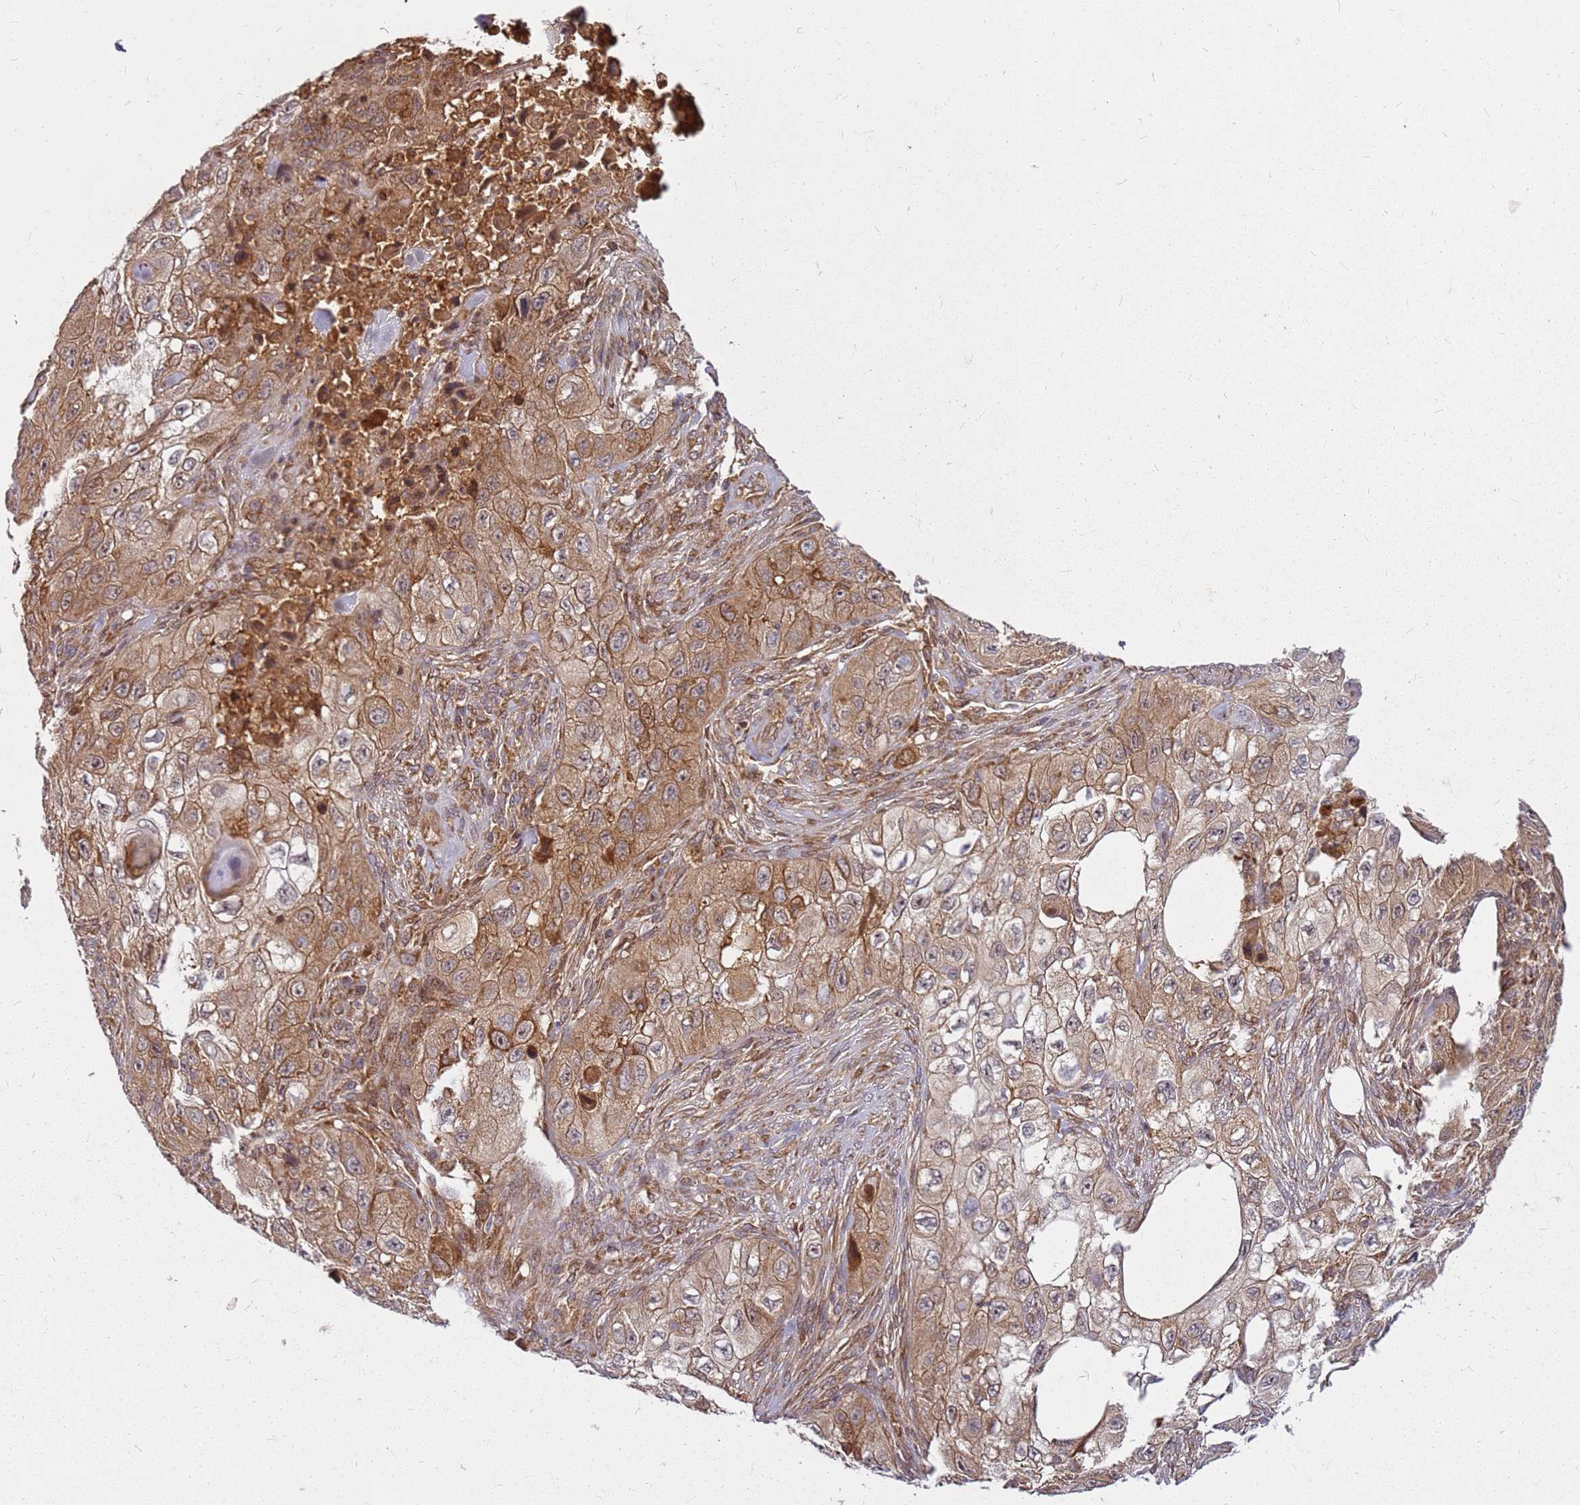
{"staining": {"intensity": "moderate", "quantity": ">75%", "location": "cytoplasmic/membranous"}, "tissue": "skin cancer", "cell_type": "Tumor cells", "image_type": "cancer", "snomed": [{"axis": "morphology", "description": "Squamous cell carcinoma, NOS"}, {"axis": "topography", "description": "Skin"}, {"axis": "topography", "description": "Subcutis"}], "caption": "The micrograph exhibits immunohistochemical staining of squamous cell carcinoma (skin). There is moderate cytoplasmic/membranous staining is appreciated in approximately >75% of tumor cells.", "gene": "CCDC159", "patient": {"sex": "male", "age": 73}}